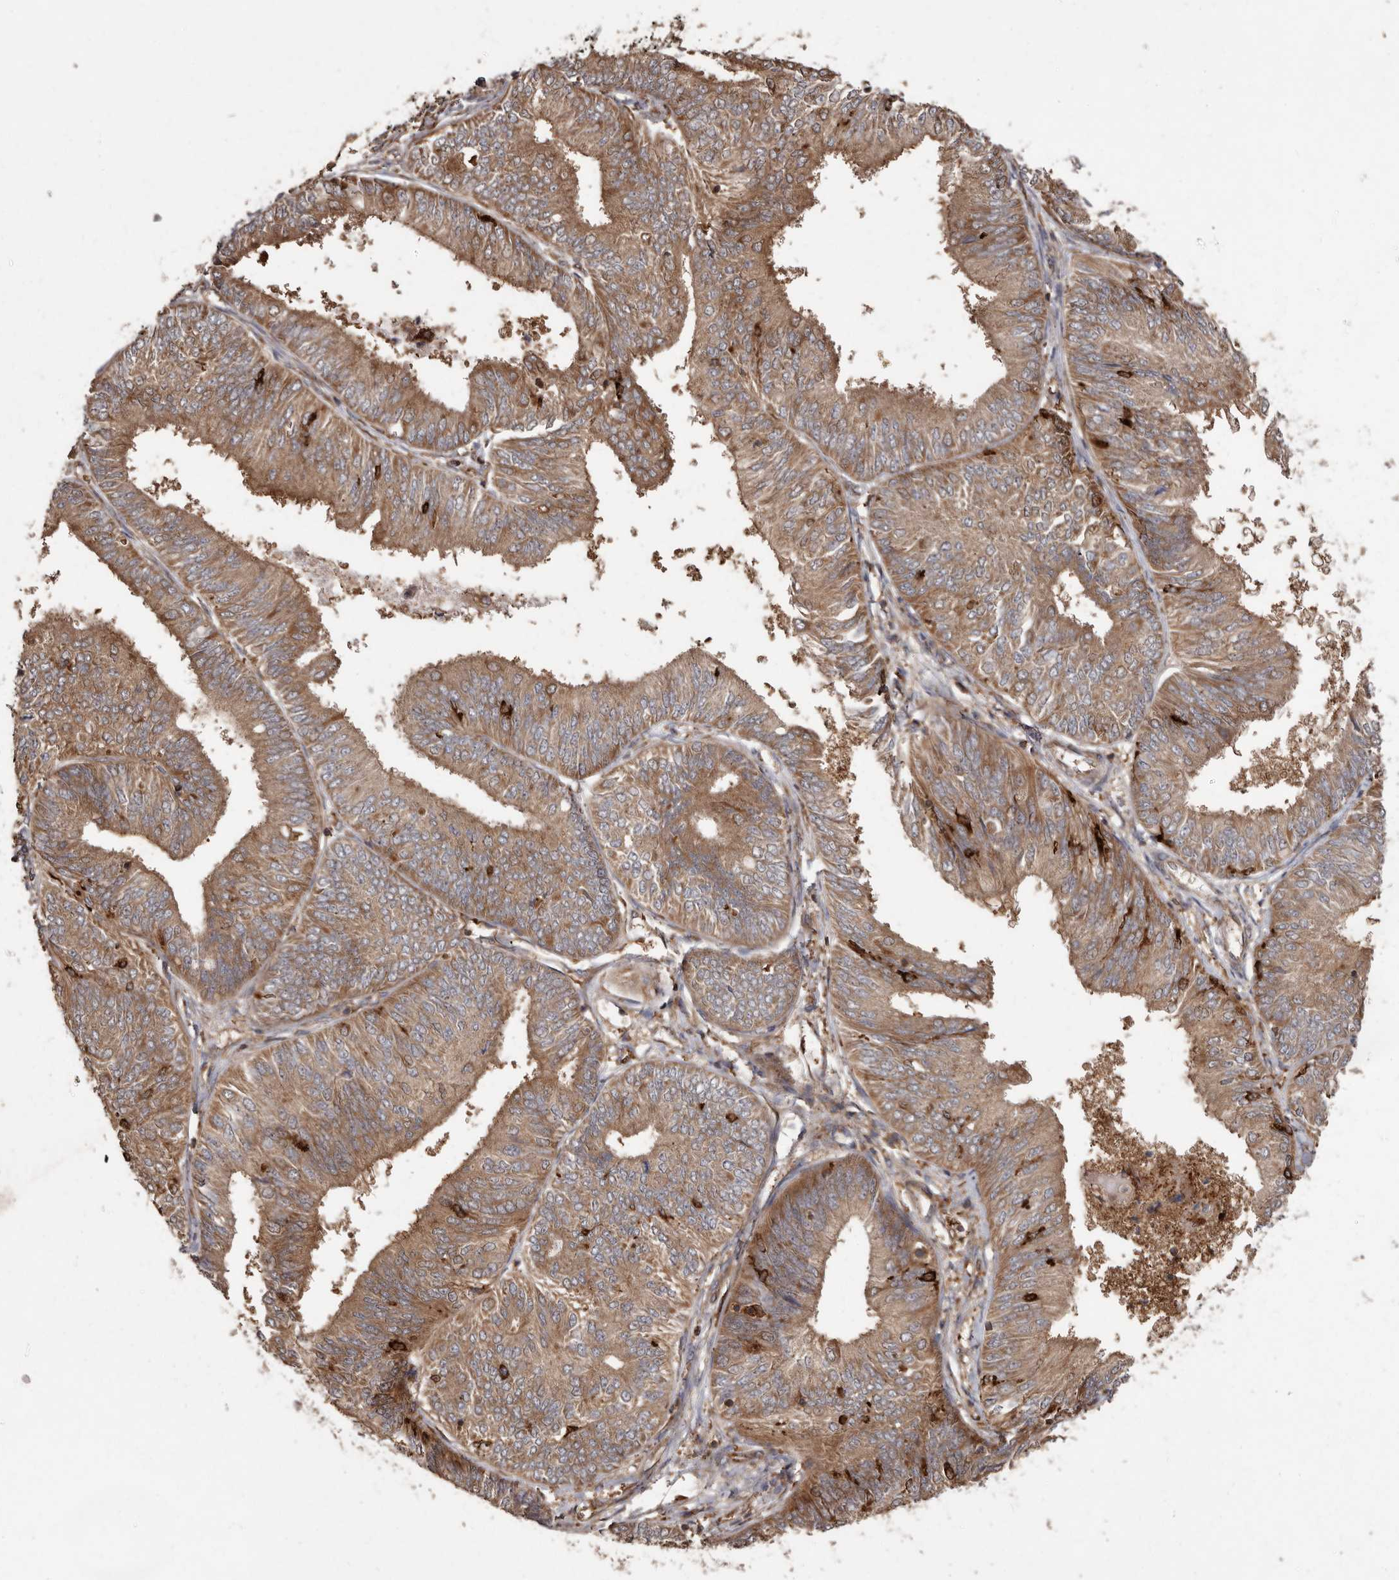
{"staining": {"intensity": "moderate", "quantity": ">75%", "location": "cytoplasmic/membranous"}, "tissue": "endometrial cancer", "cell_type": "Tumor cells", "image_type": "cancer", "snomed": [{"axis": "morphology", "description": "Adenocarcinoma, NOS"}, {"axis": "topography", "description": "Endometrium"}], "caption": "Immunohistochemistry photomicrograph of human endometrial cancer (adenocarcinoma) stained for a protein (brown), which shows medium levels of moderate cytoplasmic/membranous staining in approximately >75% of tumor cells.", "gene": "FLAD1", "patient": {"sex": "female", "age": 58}}